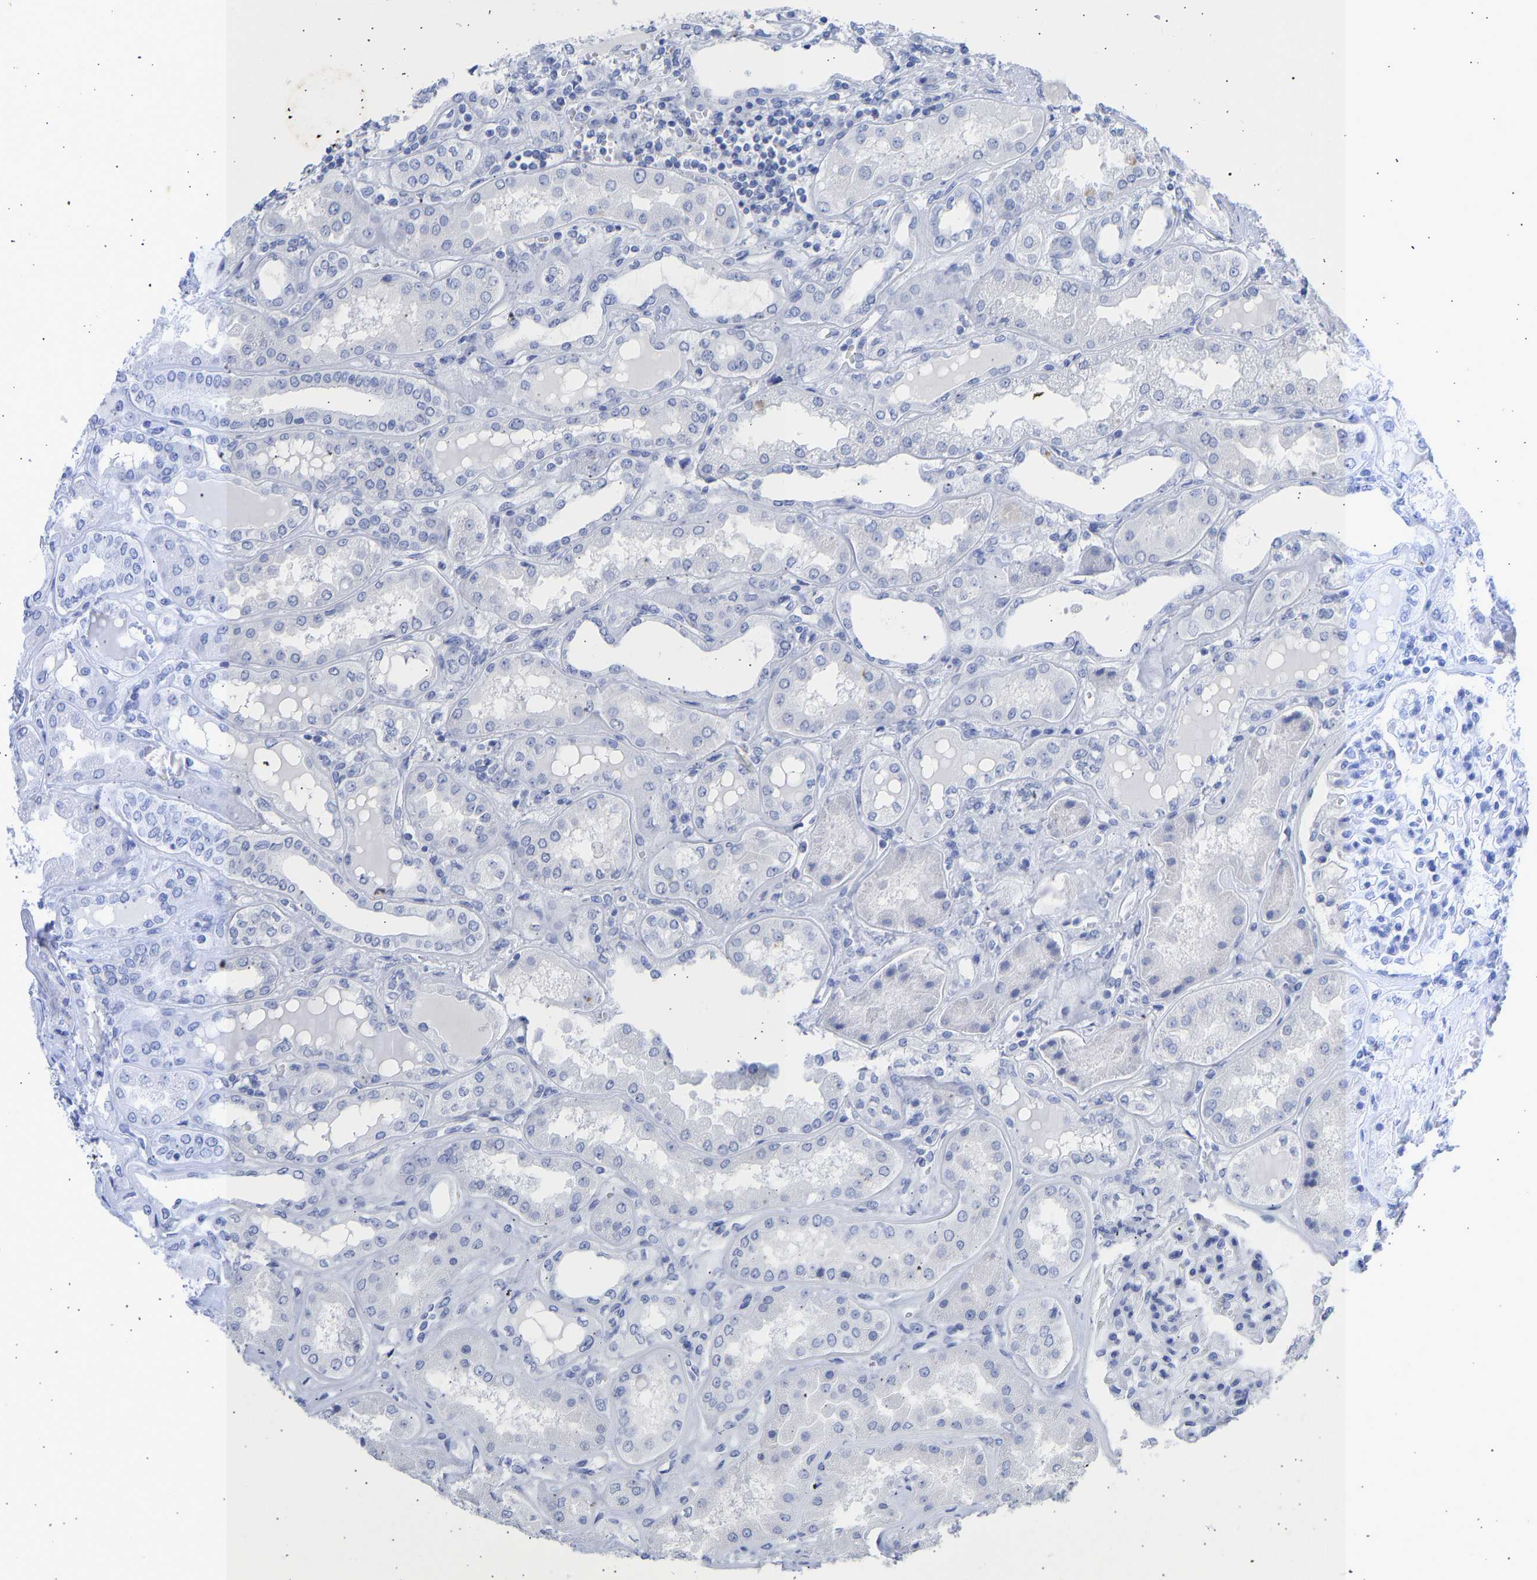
{"staining": {"intensity": "negative", "quantity": "none", "location": "none"}, "tissue": "kidney", "cell_type": "Cells in glomeruli", "image_type": "normal", "snomed": [{"axis": "morphology", "description": "Normal tissue, NOS"}, {"axis": "topography", "description": "Kidney"}], "caption": "Cells in glomeruli show no significant protein positivity in unremarkable kidney.", "gene": "KRT1", "patient": {"sex": "female", "age": 56}}